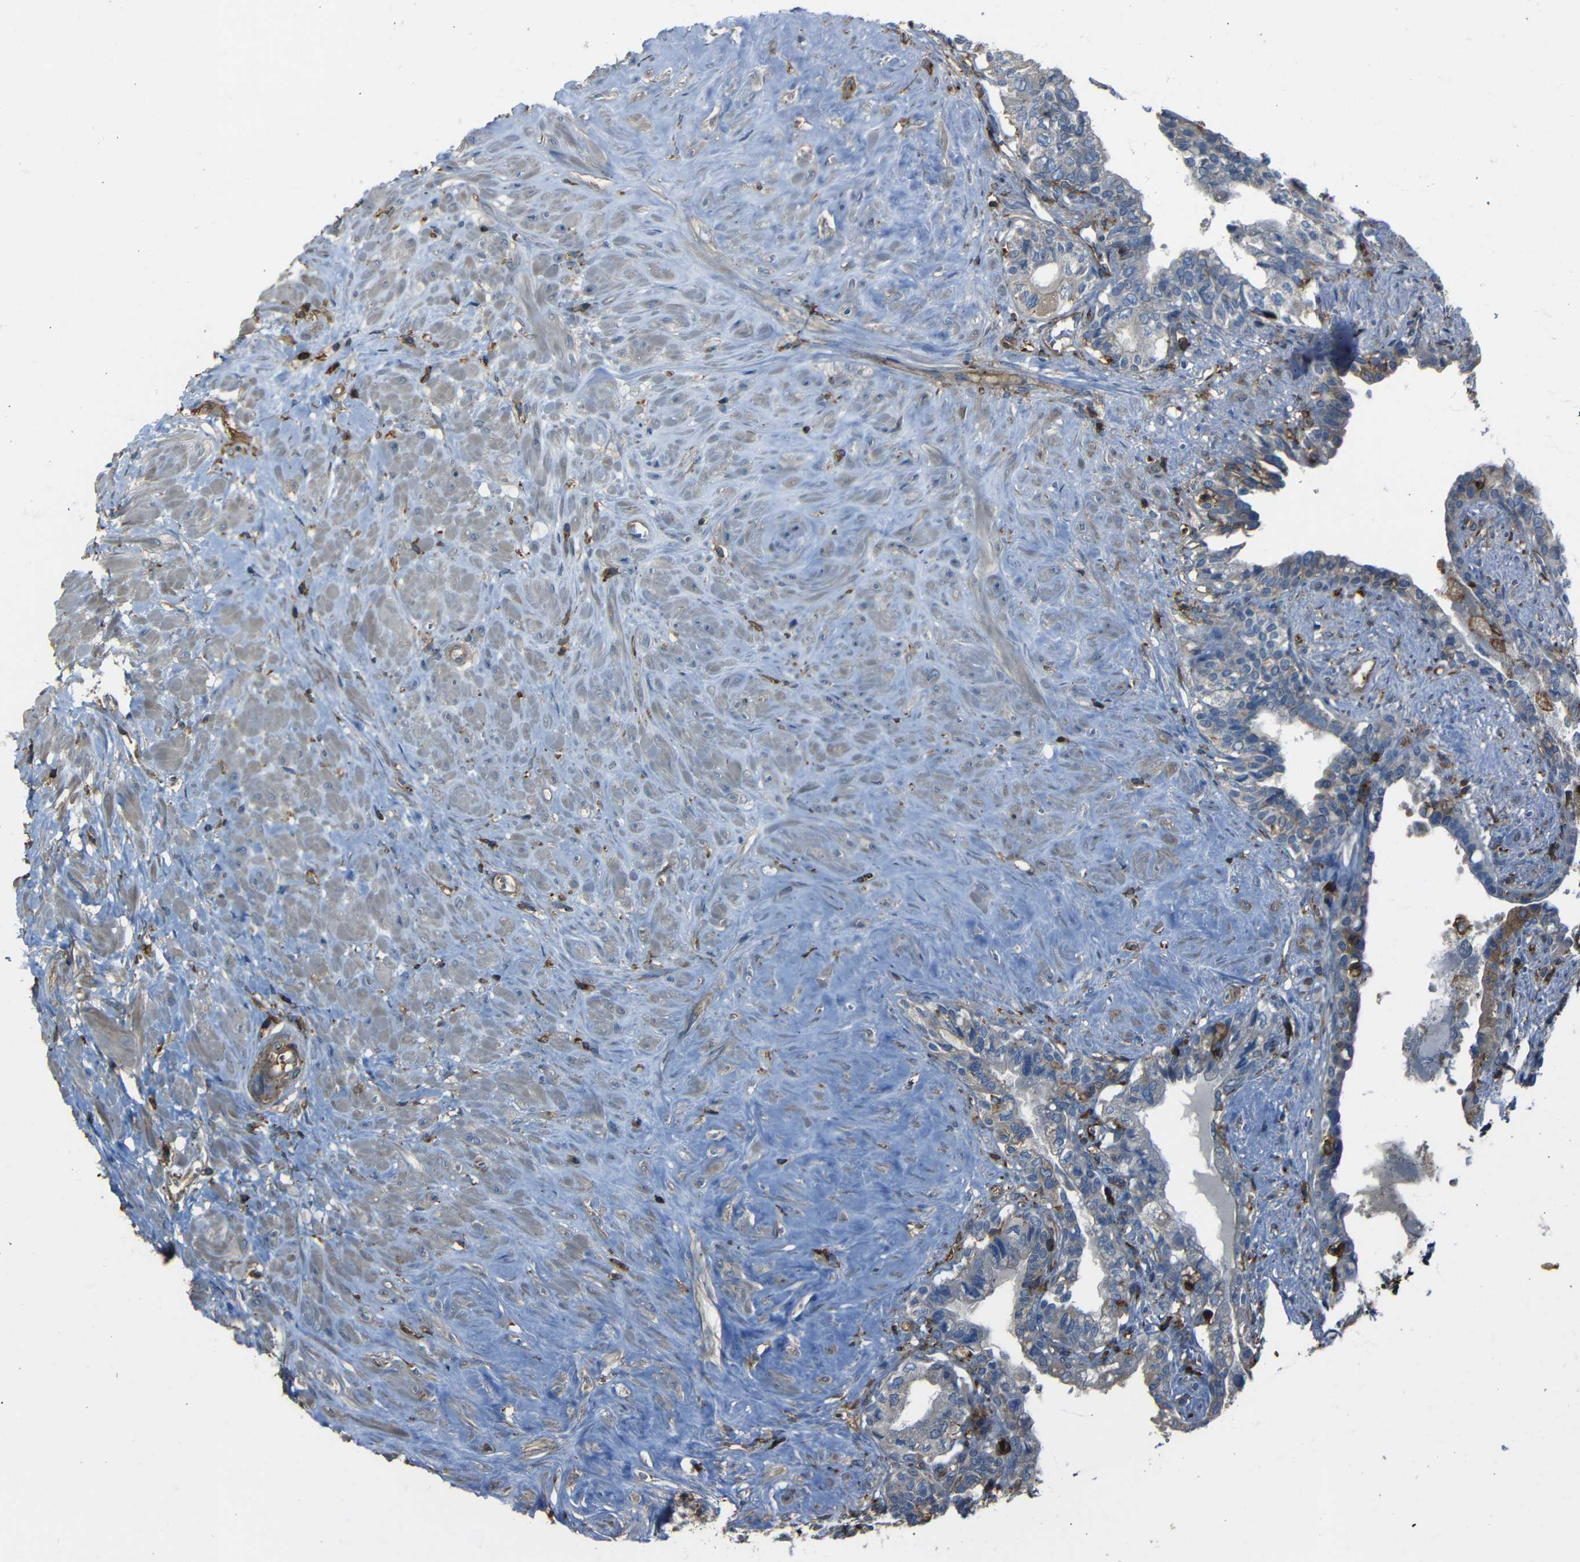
{"staining": {"intensity": "weak", "quantity": "25%-75%", "location": "cytoplasmic/membranous"}, "tissue": "seminal vesicle", "cell_type": "Glandular cells", "image_type": "normal", "snomed": [{"axis": "morphology", "description": "Normal tissue, NOS"}, {"axis": "topography", "description": "Seminal veicle"}], "caption": "A high-resolution histopathology image shows IHC staining of benign seminal vesicle, which shows weak cytoplasmic/membranous expression in approximately 25%-75% of glandular cells. The protein is shown in brown color, while the nuclei are stained blue.", "gene": "ADGRE5", "patient": {"sex": "male", "age": 63}}